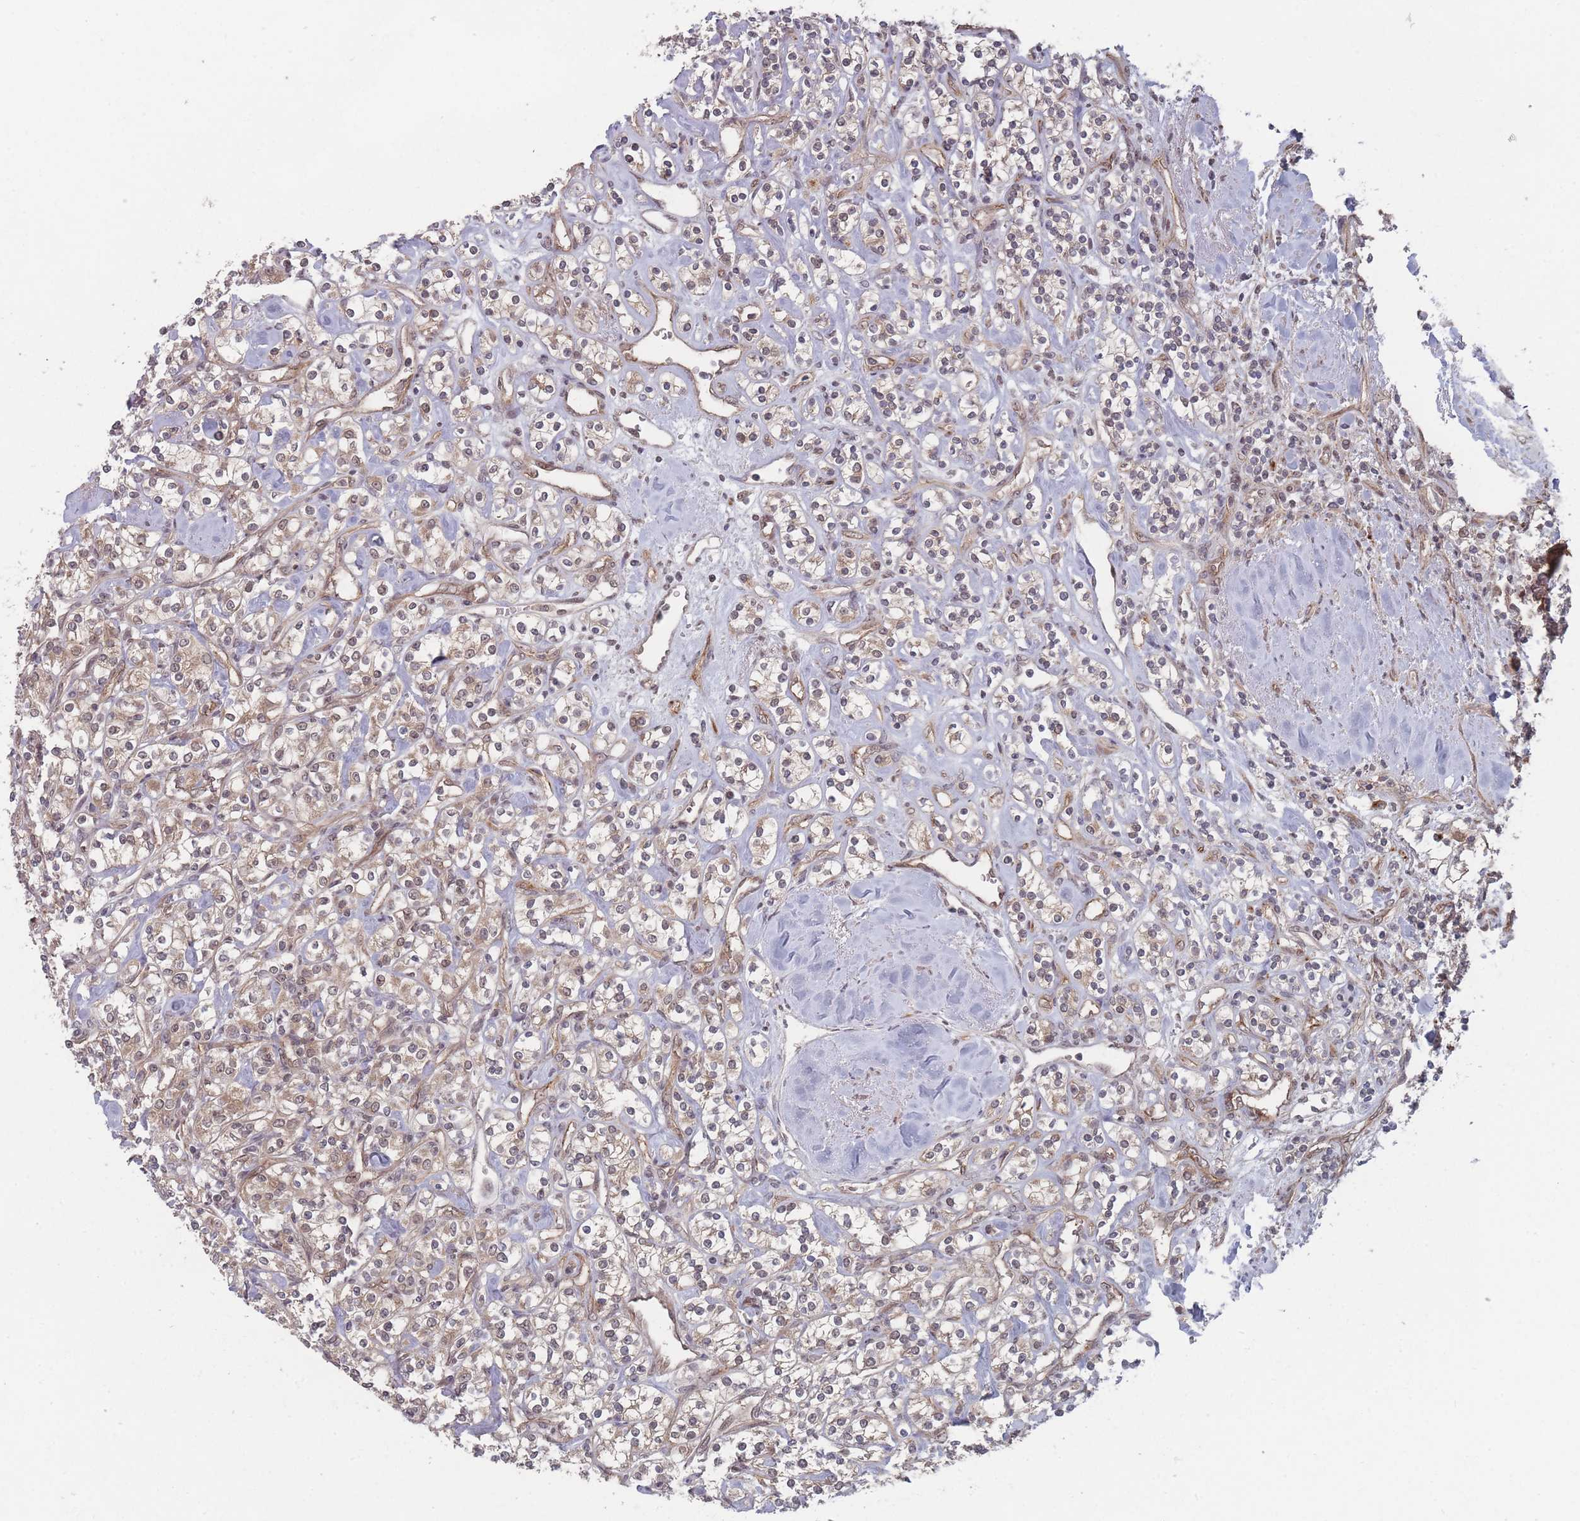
{"staining": {"intensity": "weak", "quantity": "25%-75%", "location": "cytoplasmic/membranous,nuclear"}, "tissue": "renal cancer", "cell_type": "Tumor cells", "image_type": "cancer", "snomed": [{"axis": "morphology", "description": "Adenocarcinoma, NOS"}, {"axis": "topography", "description": "Kidney"}], "caption": "Protein analysis of renal cancer (adenocarcinoma) tissue shows weak cytoplasmic/membranous and nuclear positivity in approximately 25%-75% of tumor cells. (Stains: DAB (3,3'-diaminobenzidine) in brown, nuclei in blue, Microscopy: brightfield microscopy at high magnification).", "gene": "CNTRL", "patient": {"sex": "male", "age": 77}}